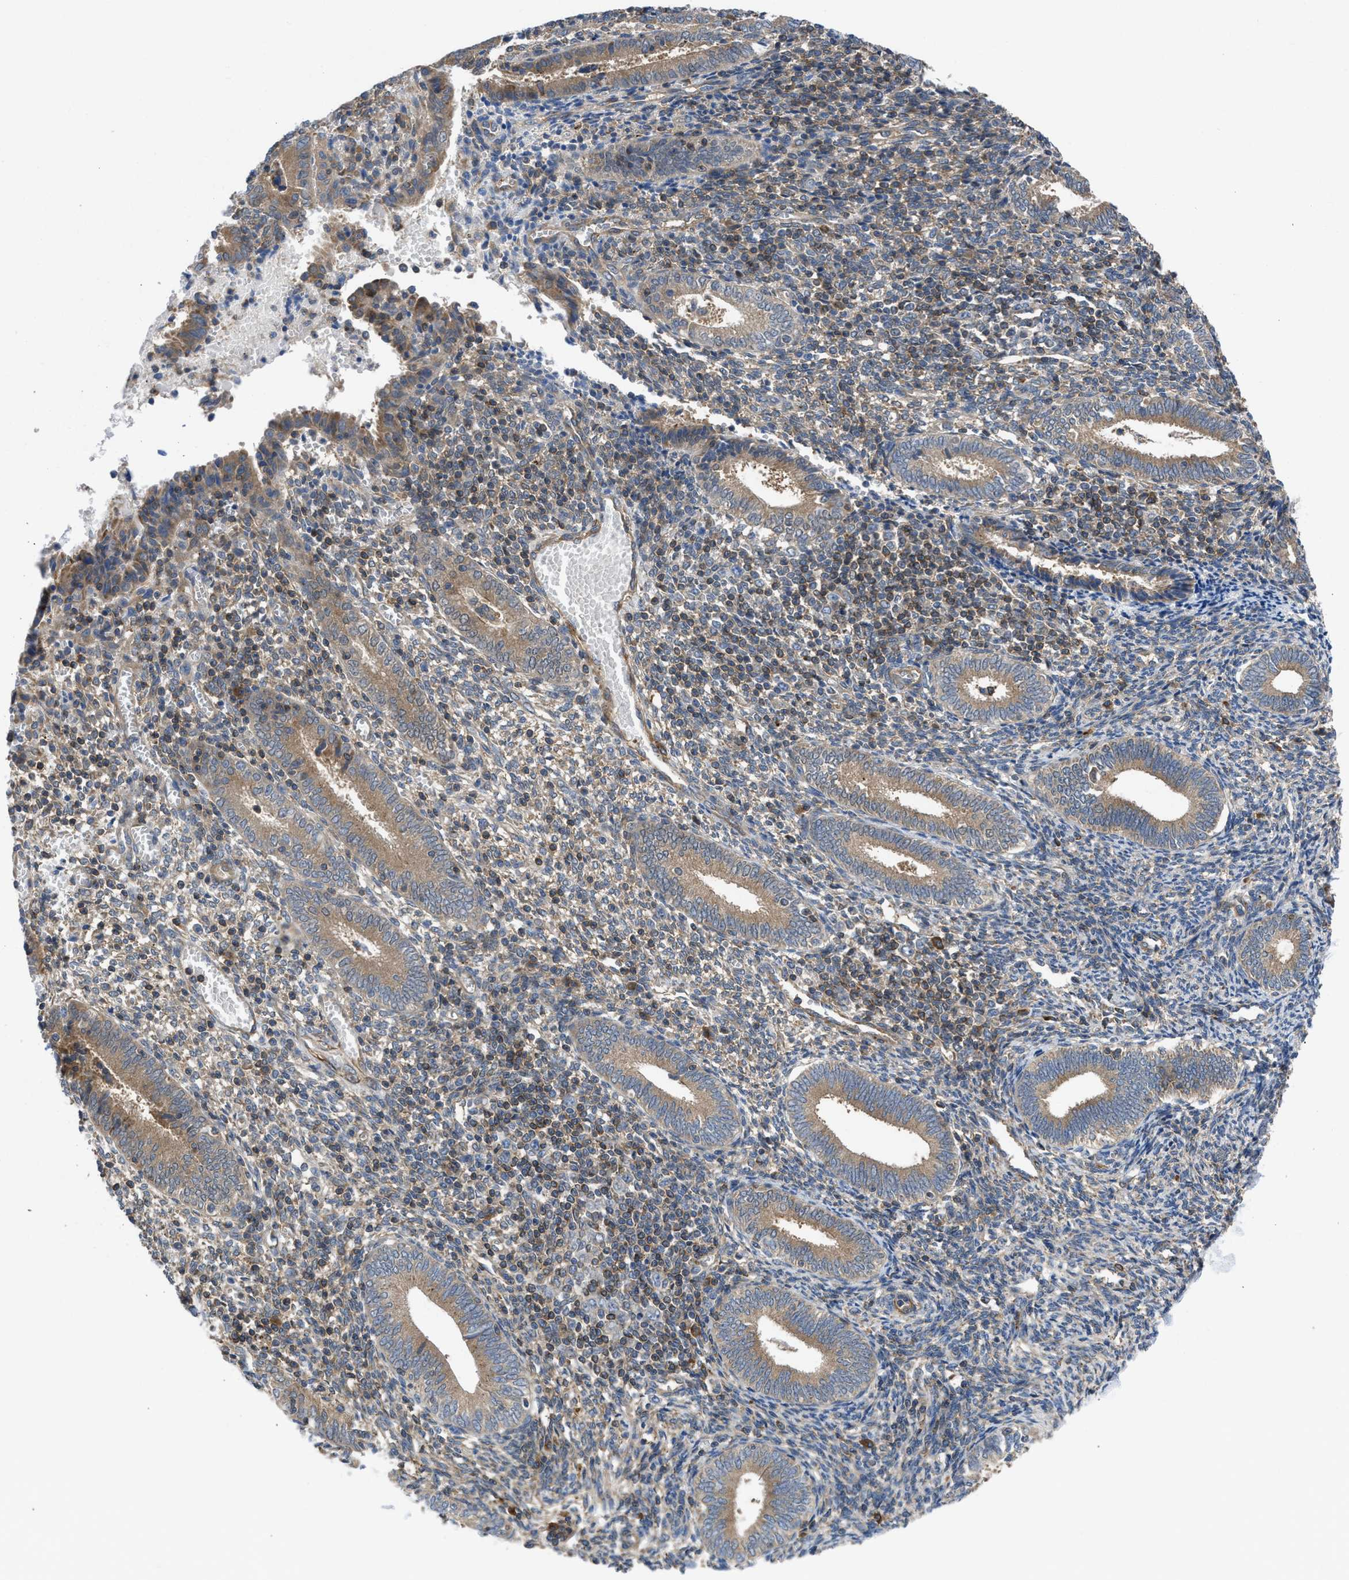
{"staining": {"intensity": "moderate", "quantity": "25%-75%", "location": "cytoplasmic/membranous"}, "tissue": "endometrium", "cell_type": "Cells in endometrial stroma", "image_type": "normal", "snomed": [{"axis": "morphology", "description": "Normal tissue, NOS"}, {"axis": "topography", "description": "Endometrium"}], "caption": "Immunohistochemical staining of benign human endometrium shows medium levels of moderate cytoplasmic/membranous positivity in about 25%-75% of cells in endometrial stroma.", "gene": "CHKB", "patient": {"sex": "female", "age": 41}}